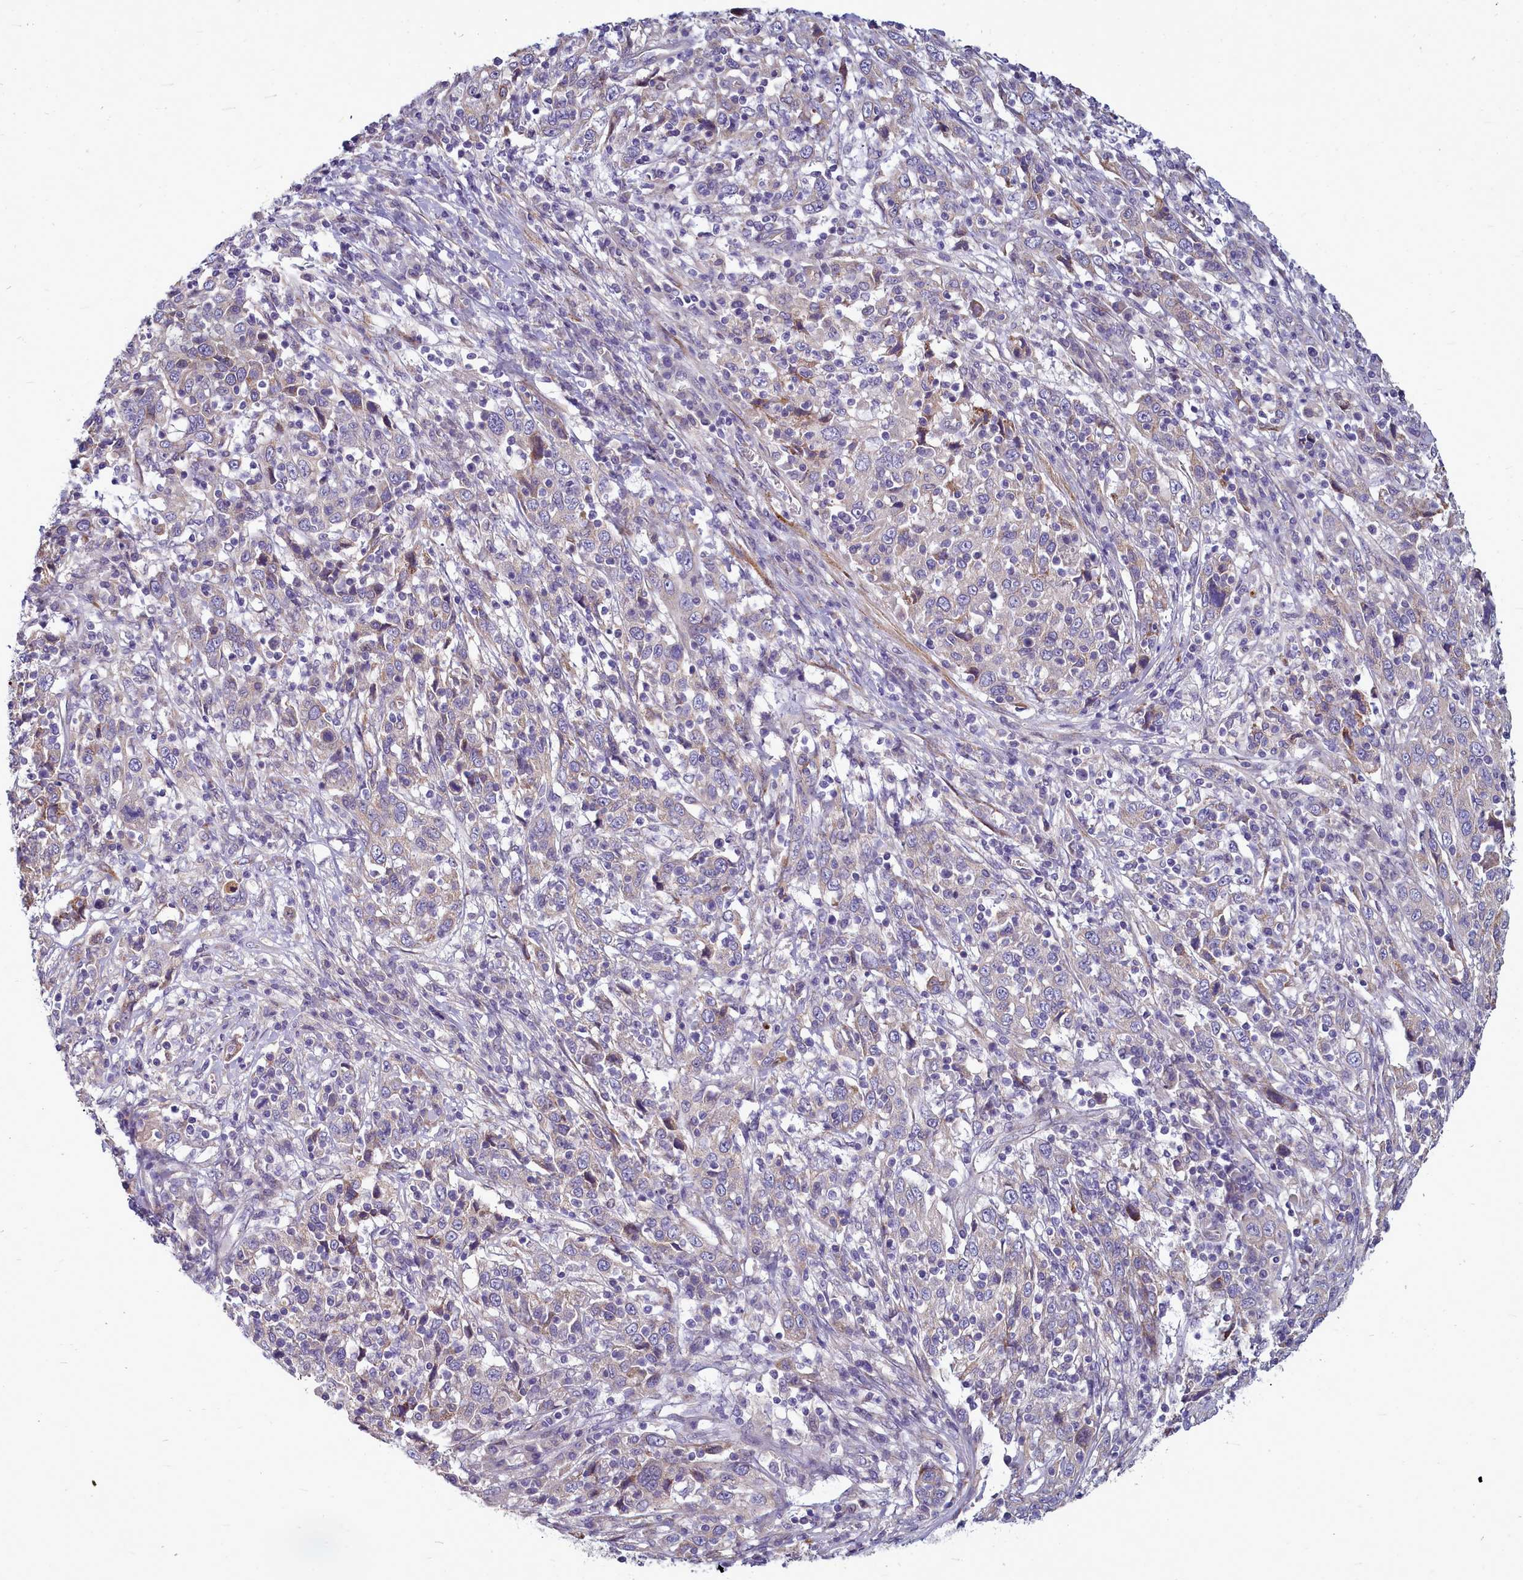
{"staining": {"intensity": "negative", "quantity": "none", "location": "none"}, "tissue": "cervical cancer", "cell_type": "Tumor cells", "image_type": "cancer", "snomed": [{"axis": "morphology", "description": "Squamous cell carcinoma, NOS"}, {"axis": "topography", "description": "Cervix"}], "caption": "Immunohistochemistry photomicrograph of neoplastic tissue: human cervical squamous cell carcinoma stained with DAB (3,3'-diaminobenzidine) displays no significant protein positivity in tumor cells.", "gene": "SMPD4", "patient": {"sex": "female", "age": 46}}